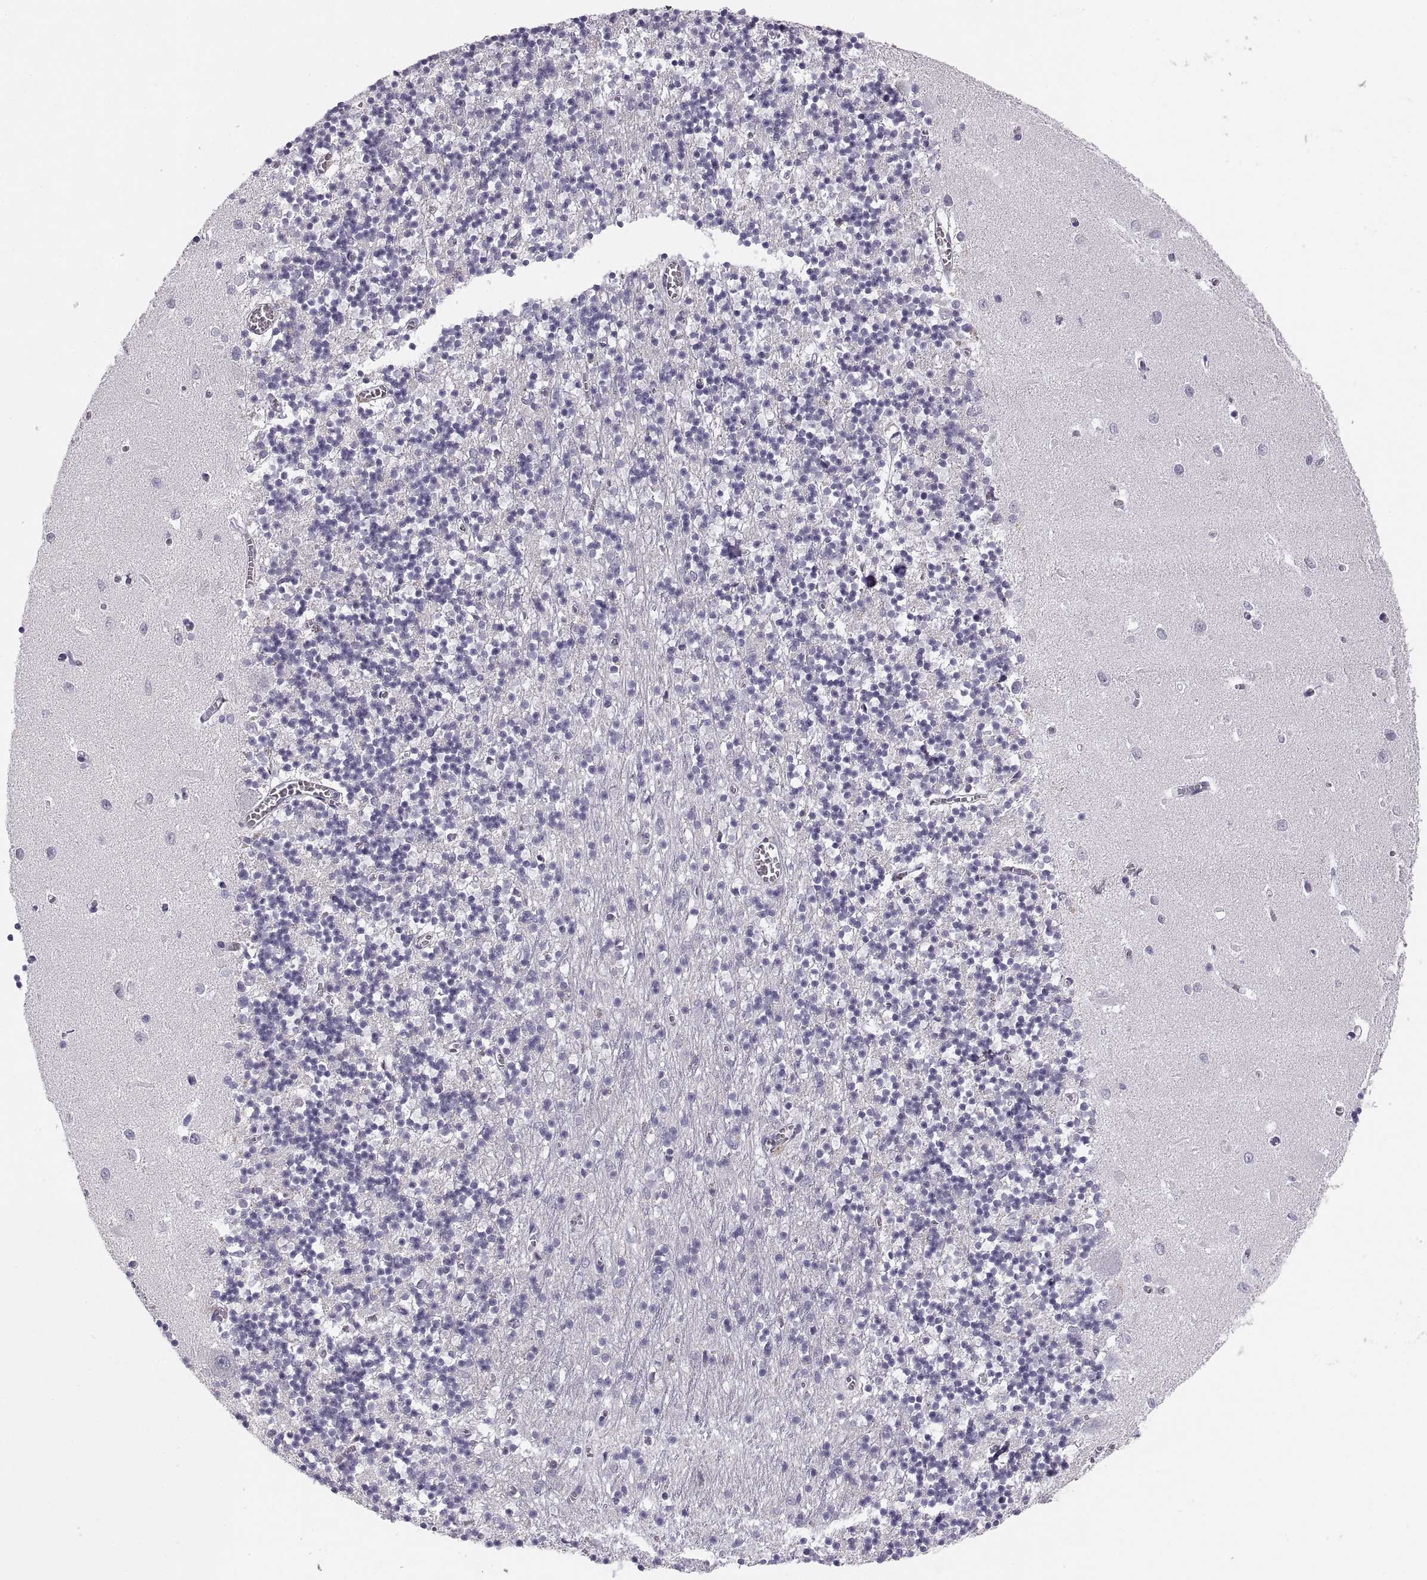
{"staining": {"intensity": "negative", "quantity": "none", "location": "none"}, "tissue": "cerebellum", "cell_type": "Cells in granular layer", "image_type": "normal", "snomed": [{"axis": "morphology", "description": "Normal tissue, NOS"}, {"axis": "topography", "description": "Cerebellum"}], "caption": "Immunohistochemistry (IHC) image of unremarkable cerebellum: cerebellum stained with DAB (3,3'-diaminobenzidine) exhibits no significant protein expression in cells in granular layer. (DAB immunohistochemistry (IHC) visualized using brightfield microscopy, high magnification).", "gene": "COL9A3", "patient": {"sex": "female", "age": 64}}